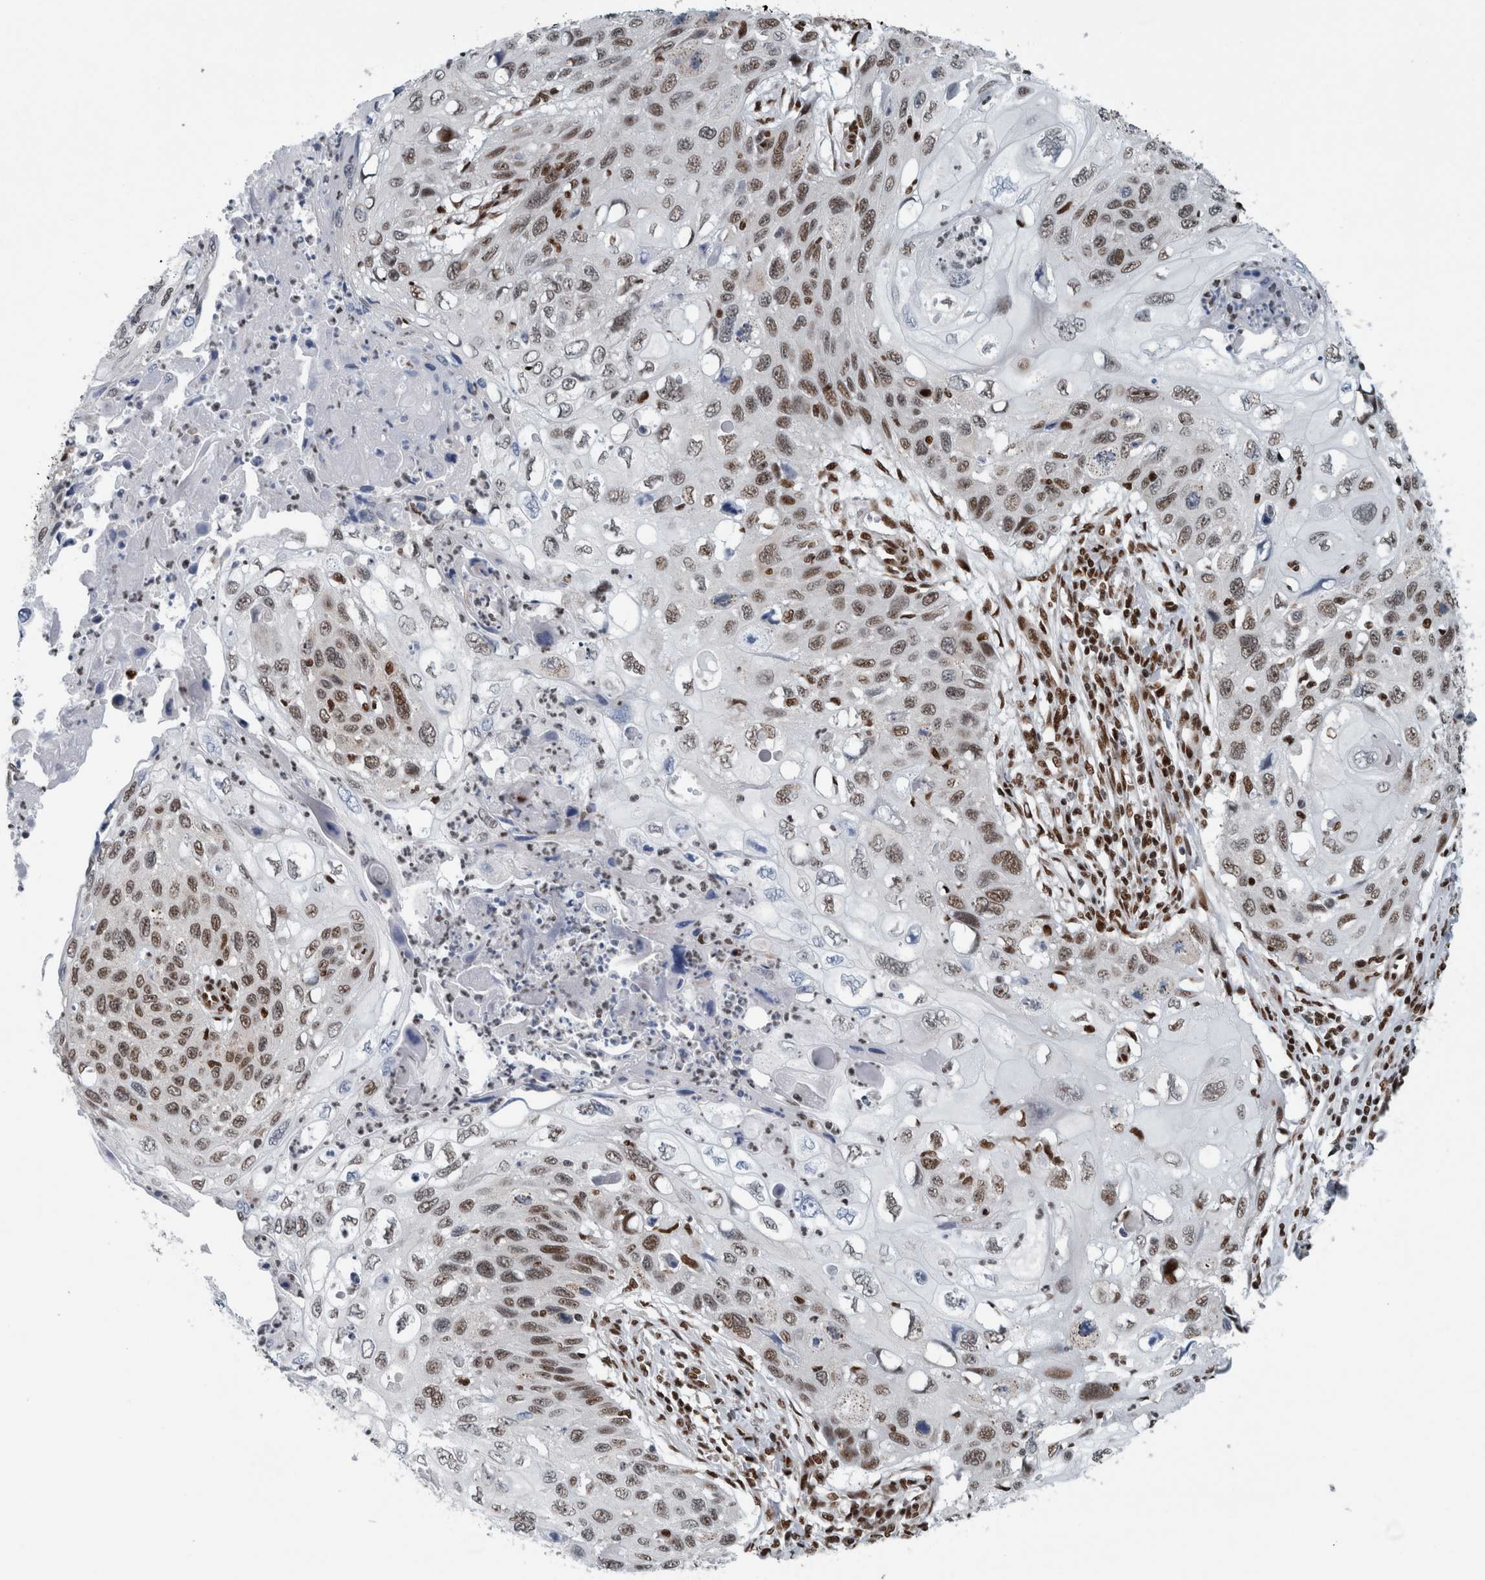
{"staining": {"intensity": "moderate", "quantity": "25%-75%", "location": "nuclear"}, "tissue": "cervical cancer", "cell_type": "Tumor cells", "image_type": "cancer", "snomed": [{"axis": "morphology", "description": "Squamous cell carcinoma, NOS"}, {"axis": "topography", "description": "Cervix"}], "caption": "A photomicrograph of human cervical cancer stained for a protein exhibits moderate nuclear brown staining in tumor cells.", "gene": "DNMT3A", "patient": {"sex": "female", "age": 70}}